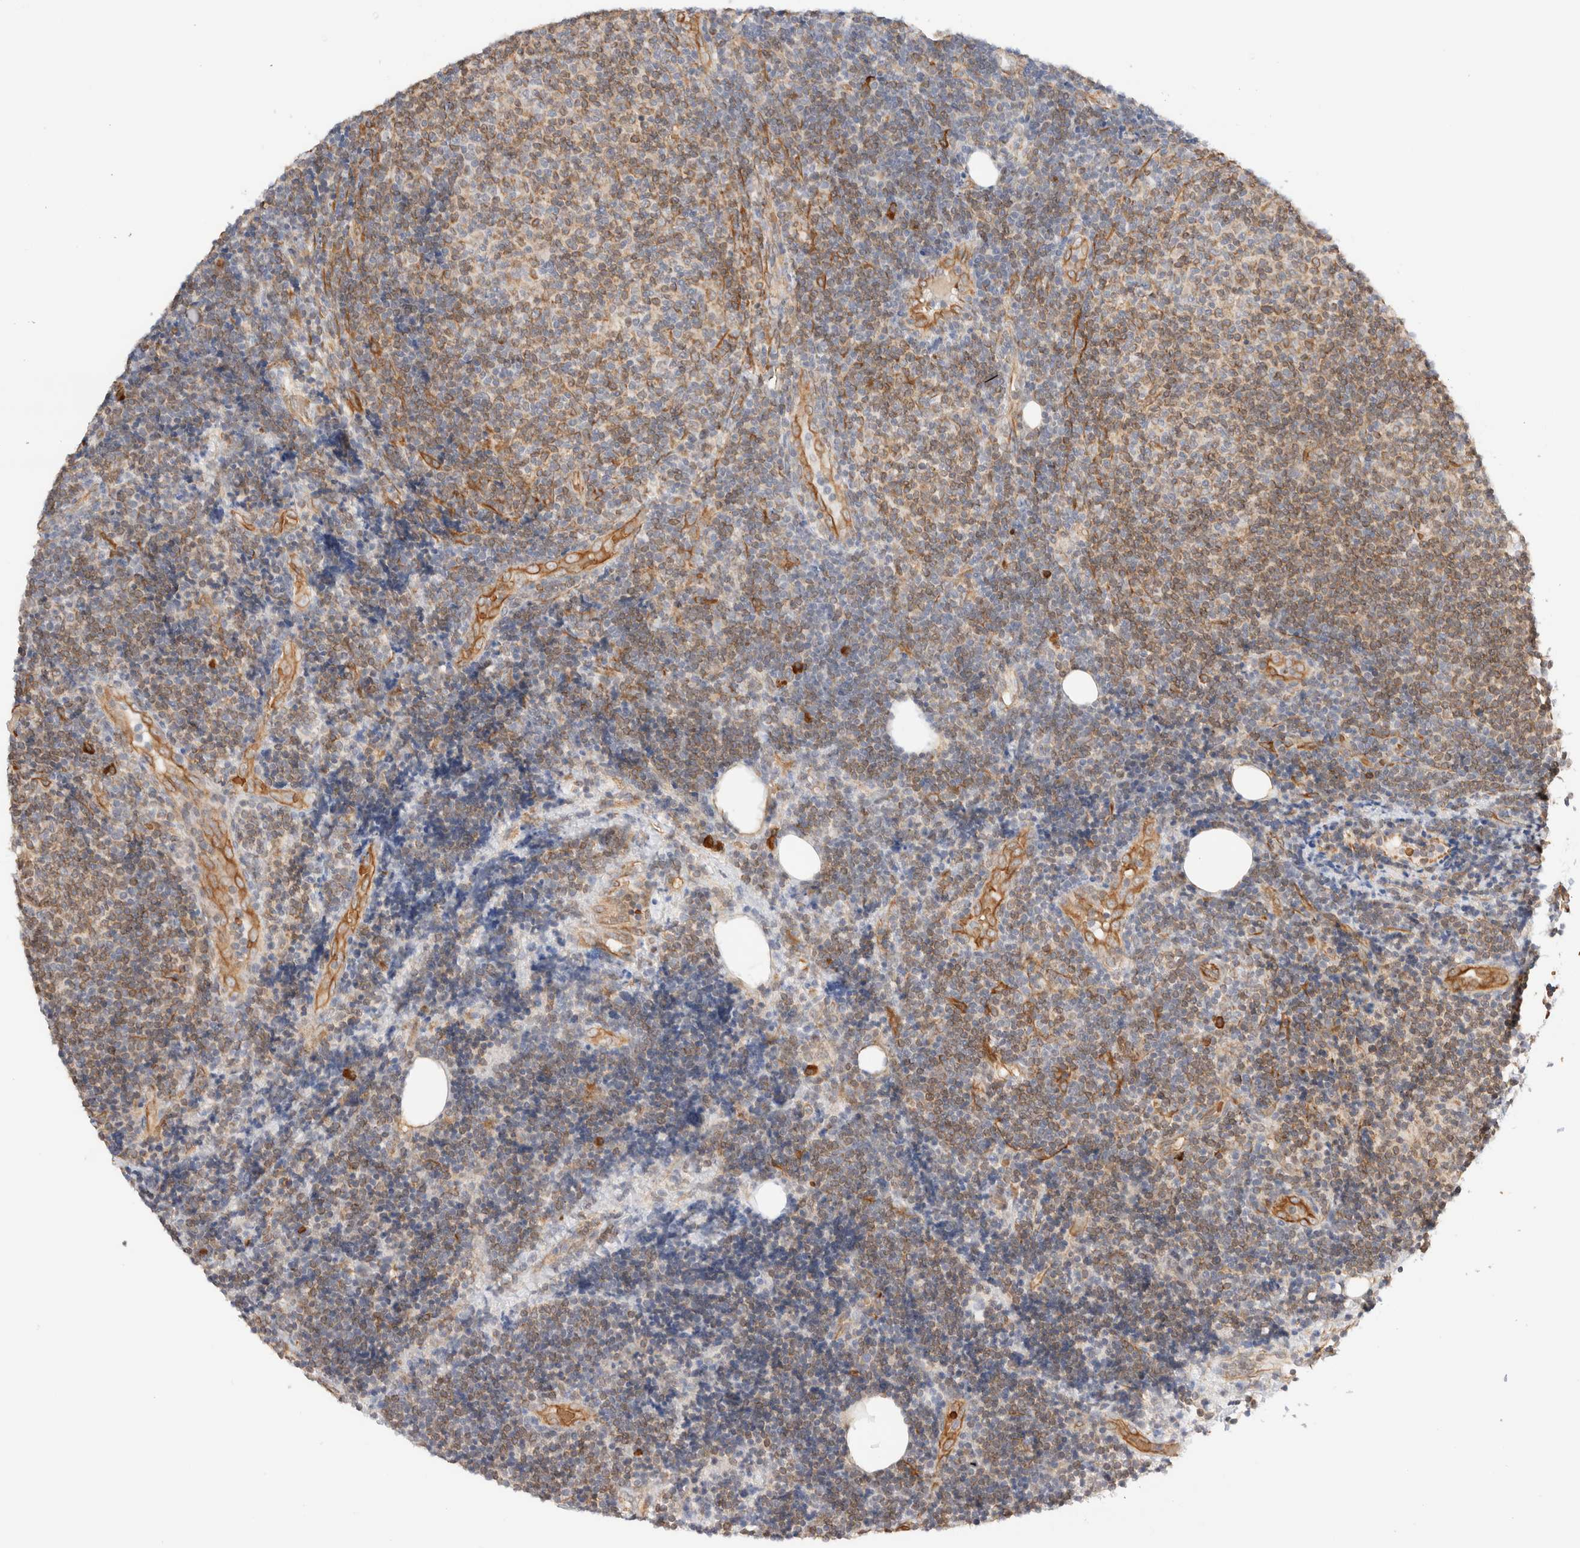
{"staining": {"intensity": "weak", "quantity": "25%-75%", "location": "nuclear"}, "tissue": "lymphoma", "cell_type": "Tumor cells", "image_type": "cancer", "snomed": [{"axis": "morphology", "description": "Malignant lymphoma, non-Hodgkin's type, Low grade"}, {"axis": "topography", "description": "Lymph node"}], "caption": "Protein expression analysis of human lymphoma reveals weak nuclear positivity in about 25%-75% of tumor cells. (DAB IHC, brown staining for protein, blue staining for nuclei).", "gene": "SYVN1", "patient": {"sex": "male", "age": 83}}